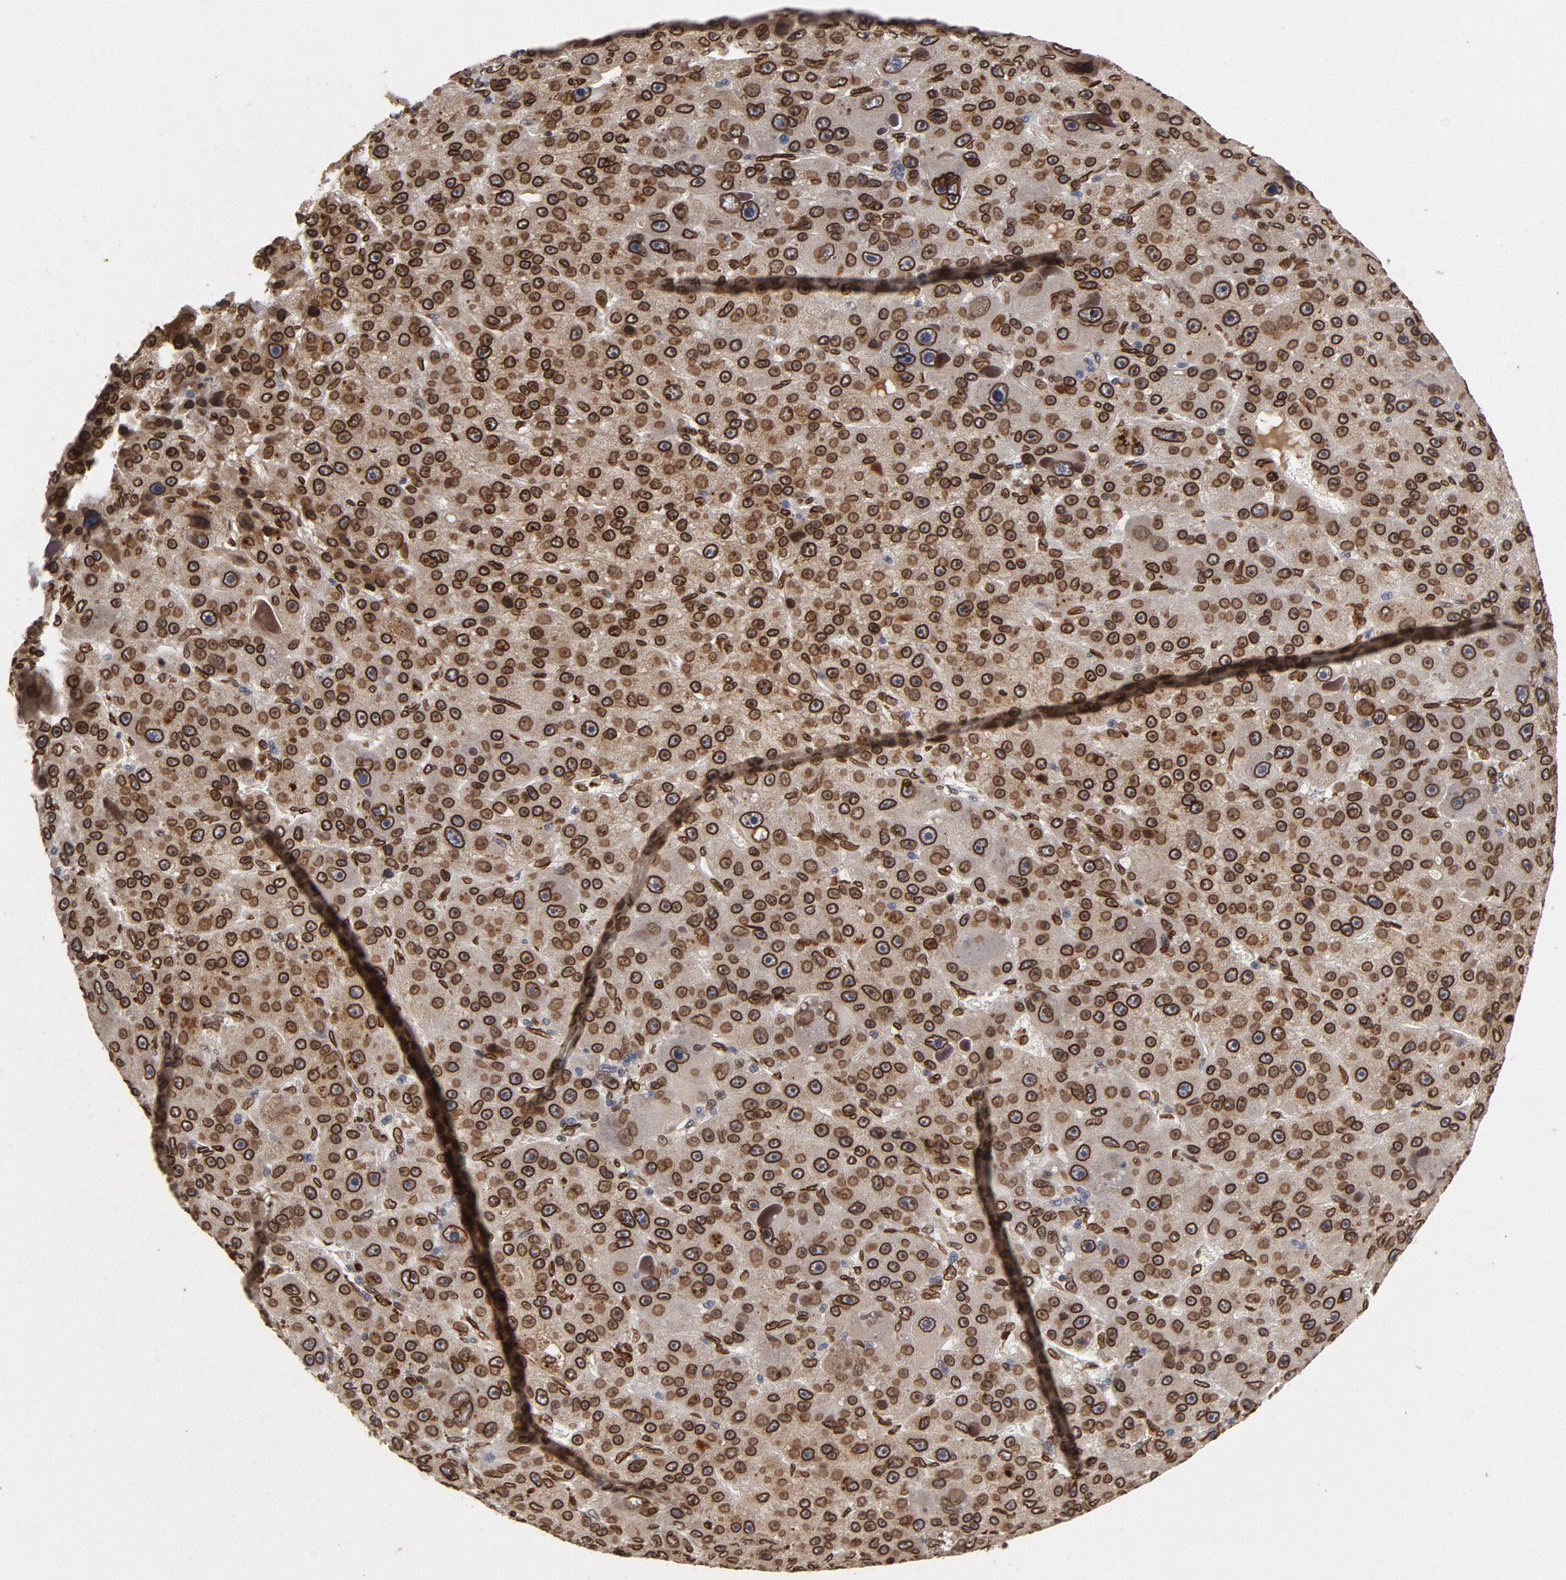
{"staining": {"intensity": "strong", "quantity": ">75%", "location": "cytoplasmic/membranous,nuclear"}, "tissue": "liver cancer", "cell_type": "Tumor cells", "image_type": "cancer", "snomed": [{"axis": "morphology", "description": "Carcinoma, Hepatocellular, NOS"}, {"axis": "topography", "description": "Liver"}], "caption": "Tumor cells show strong cytoplasmic/membranous and nuclear expression in approximately >75% of cells in liver cancer (hepatocellular carcinoma). (Stains: DAB in brown, nuclei in blue, Microscopy: brightfield microscopy at high magnification).", "gene": "LMNA", "patient": {"sex": "male", "age": 76}}